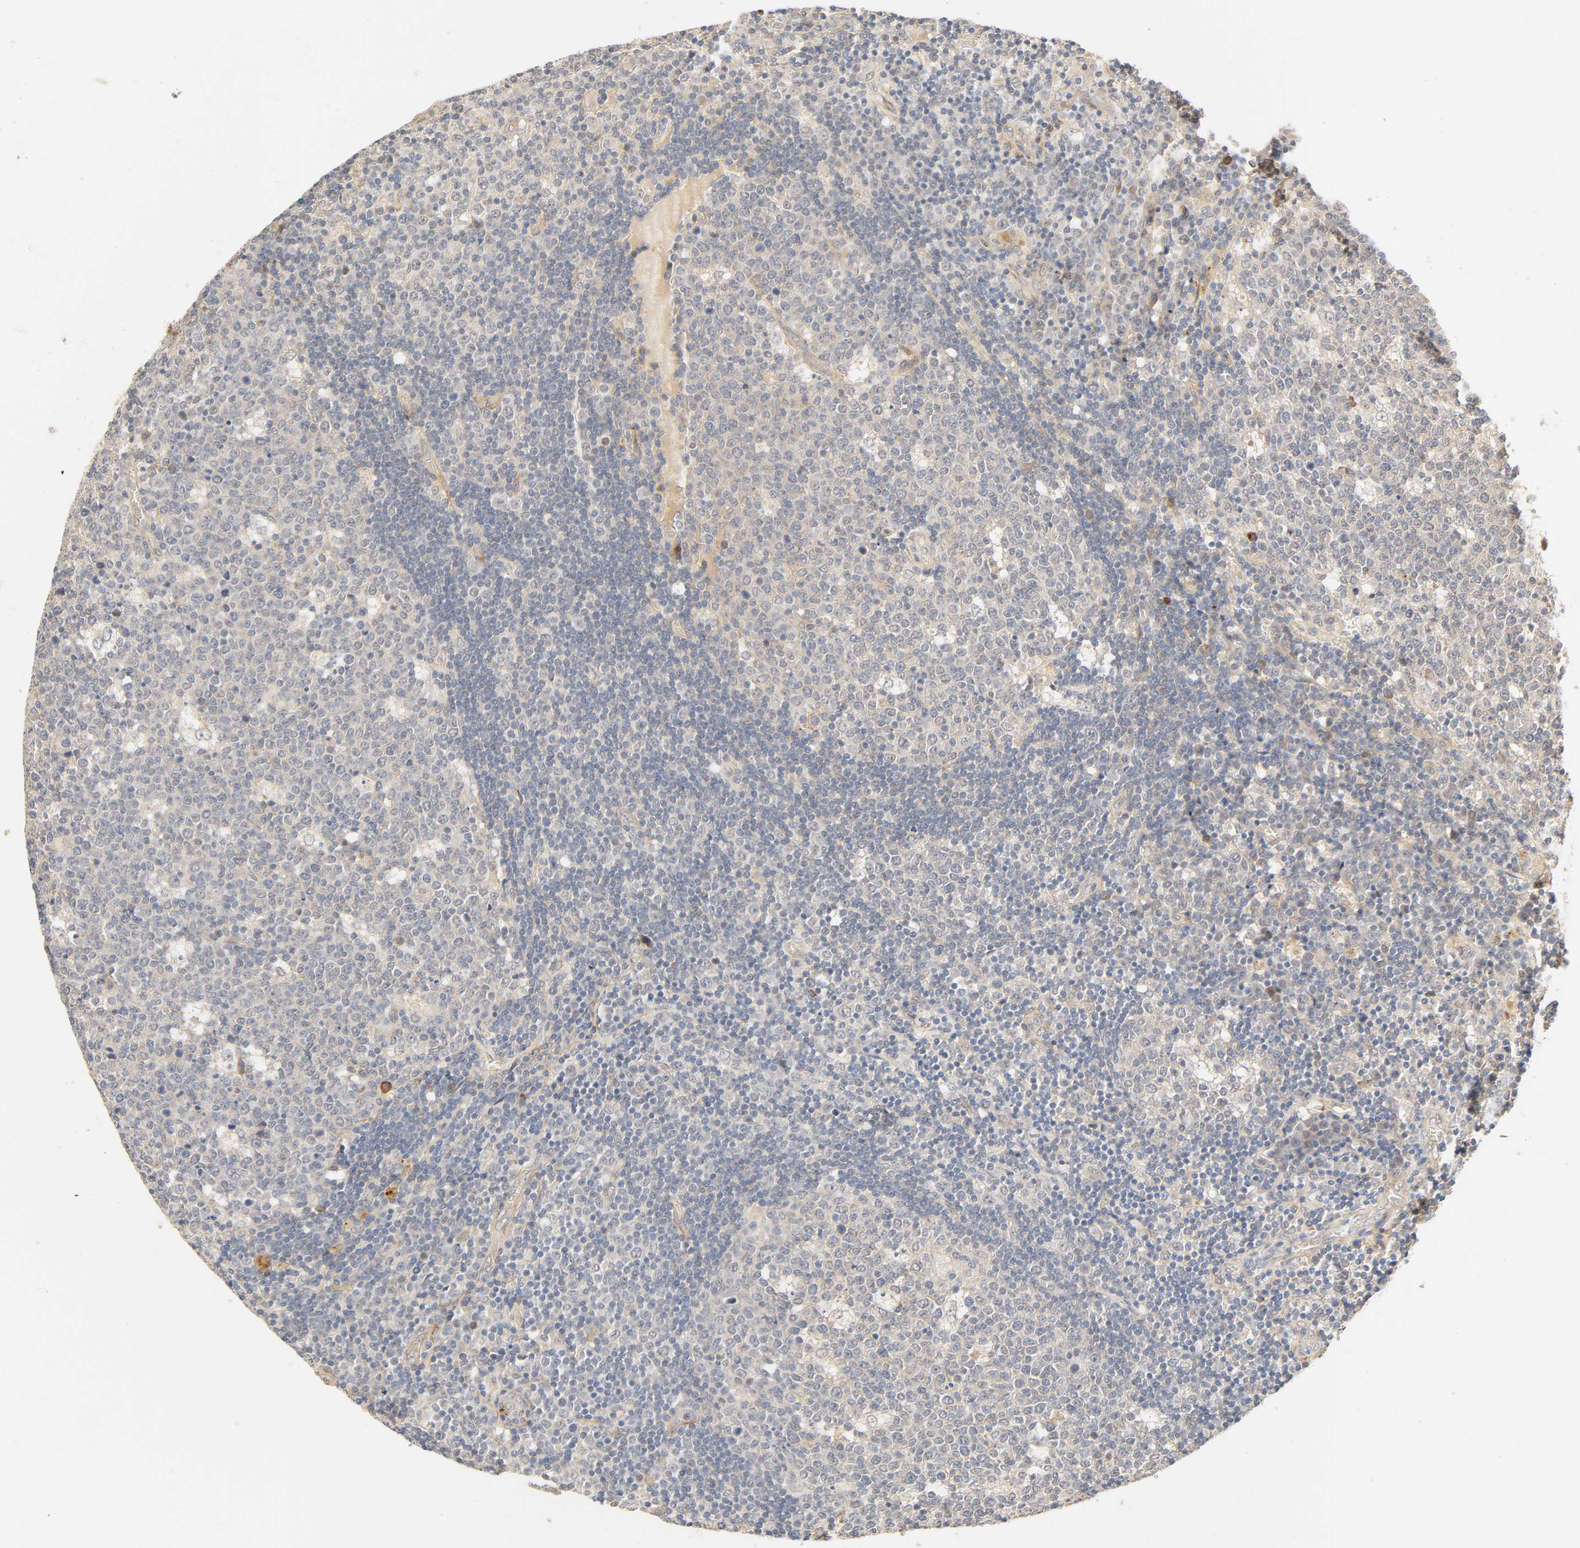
{"staining": {"intensity": "weak", "quantity": "<25%", "location": "cytoplasmic/membranous"}, "tissue": "lymph node", "cell_type": "Germinal center cells", "image_type": "normal", "snomed": [{"axis": "morphology", "description": "Normal tissue, NOS"}, {"axis": "topography", "description": "Lymph node"}, {"axis": "topography", "description": "Salivary gland"}], "caption": "The photomicrograph displays no staining of germinal center cells in normal lymph node.", "gene": "CACNA1G", "patient": {"sex": "male", "age": 8}}